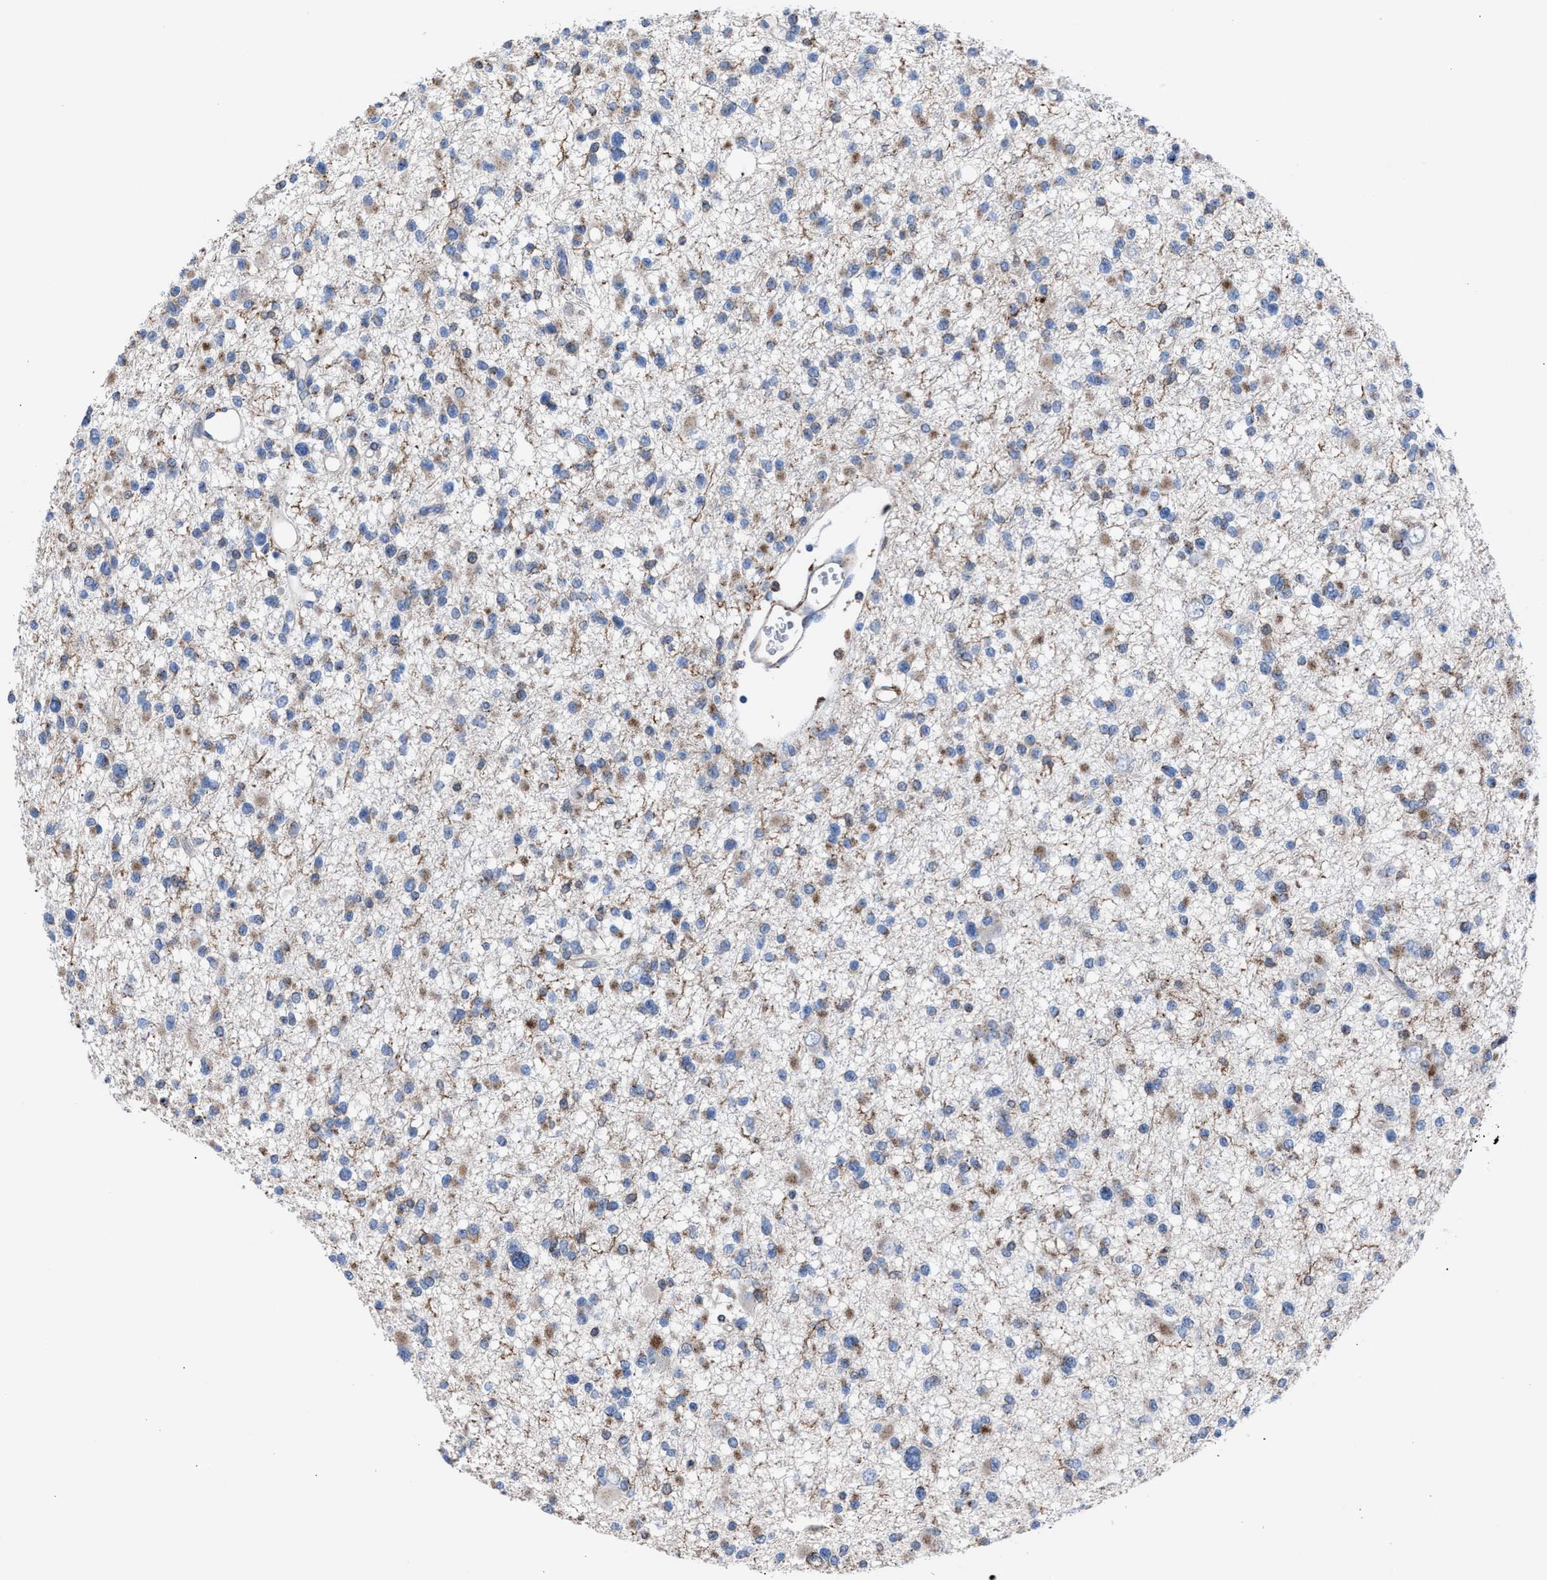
{"staining": {"intensity": "moderate", "quantity": ">75%", "location": "cytoplasmic/membranous"}, "tissue": "glioma", "cell_type": "Tumor cells", "image_type": "cancer", "snomed": [{"axis": "morphology", "description": "Glioma, malignant, Low grade"}, {"axis": "topography", "description": "Brain"}], "caption": "High-magnification brightfield microscopy of malignant glioma (low-grade) stained with DAB (brown) and counterstained with hematoxylin (blue). tumor cells exhibit moderate cytoplasmic/membranous staining is identified in approximately>75% of cells. The staining was performed using DAB to visualize the protein expression in brown, while the nuclei were stained in blue with hematoxylin (Magnification: 20x).", "gene": "SLC47A1", "patient": {"sex": "female", "age": 22}}